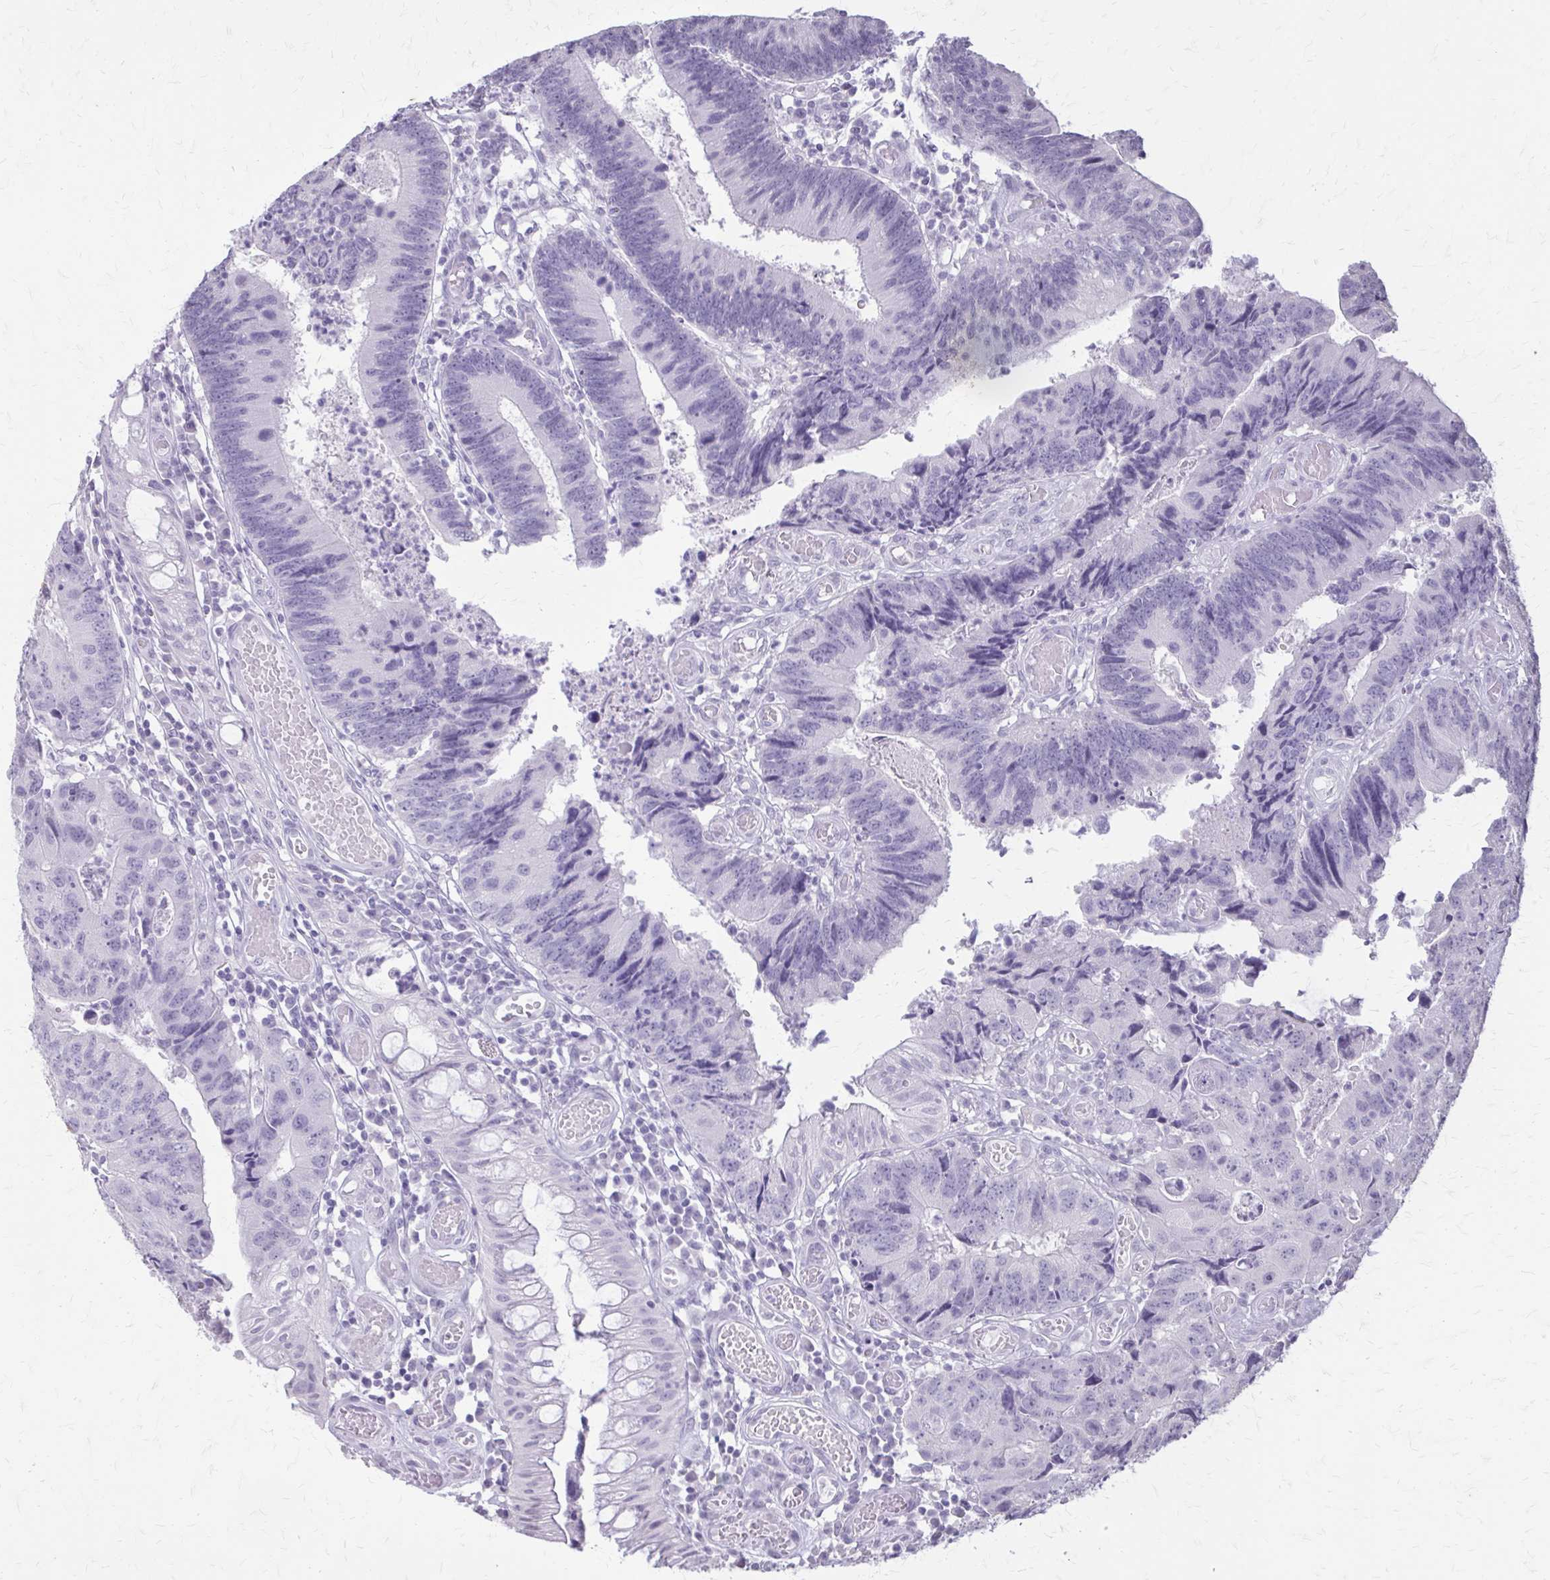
{"staining": {"intensity": "negative", "quantity": "none", "location": "none"}, "tissue": "colorectal cancer", "cell_type": "Tumor cells", "image_type": "cancer", "snomed": [{"axis": "morphology", "description": "Adenocarcinoma, NOS"}, {"axis": "topography", "description": "Colon"}], "caption": "IHC image of adenocarcinoma (colorectal) stained for a protein (brown), which reveals no expression in tumor cells.", "gene": "KRT5", "patient": {"sex": "female", "age": 67}}